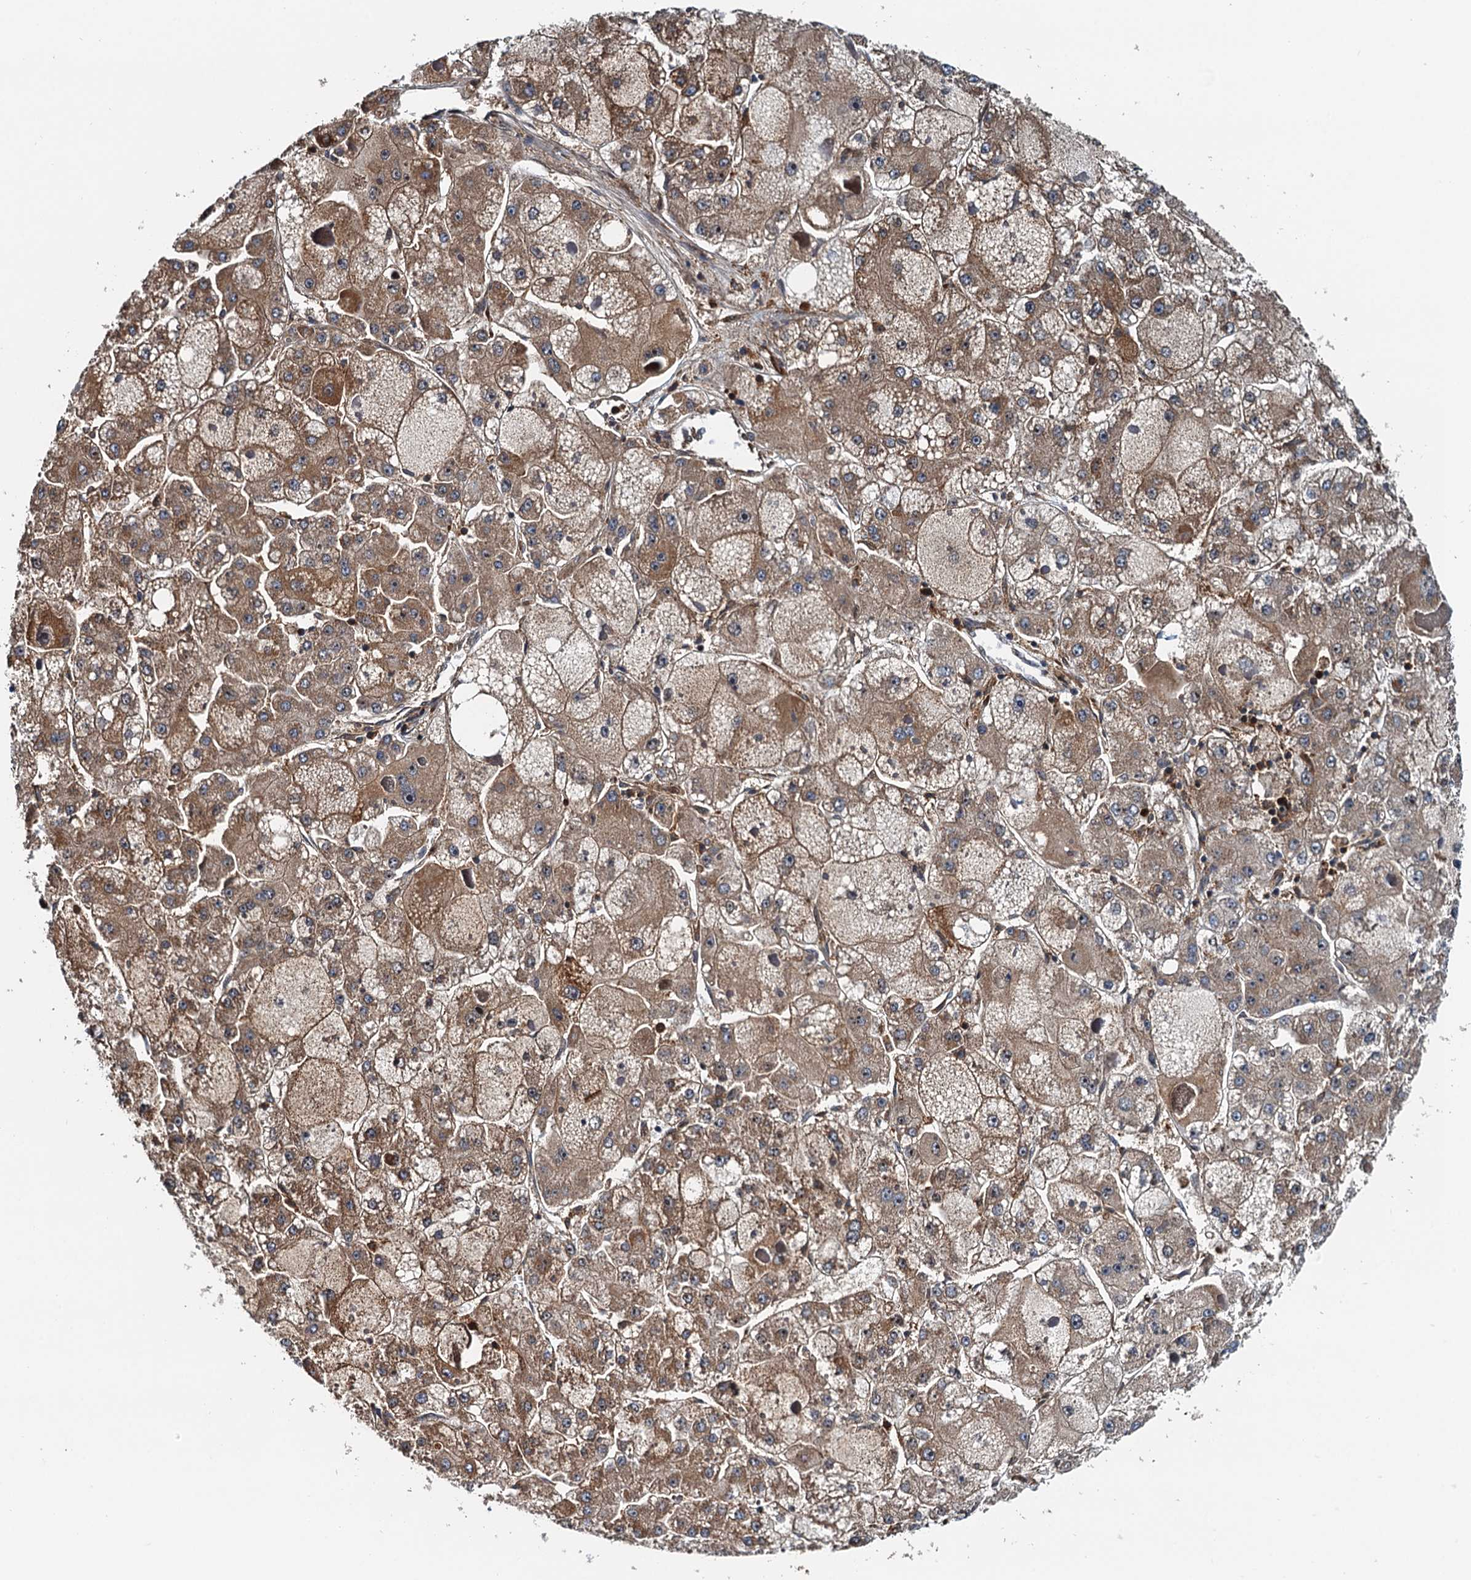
{"staining": {"intensity": "moderate", "quantity": ">75%", "location": "cytoplasmic/membranous"}, "tissue": "liver cancer", "cell_type": "Tumor cells", "image_type": "cancer", "snomed": [{"axis": "morphology", "description": "Carcinoma, Hepatocellular, NOS"}, {"axis": "topography", "description": "Liver"}], "caption": "Immunohistochemical staining of human hepatocellular carcinoma (liver) displays moderate cytoplasmic/membranous protein positivity in about >75% of tumor cells. Nuclei are stained in blue.", "gene": "USP6NL", "patient": {"sex": "female", "age": 73}}